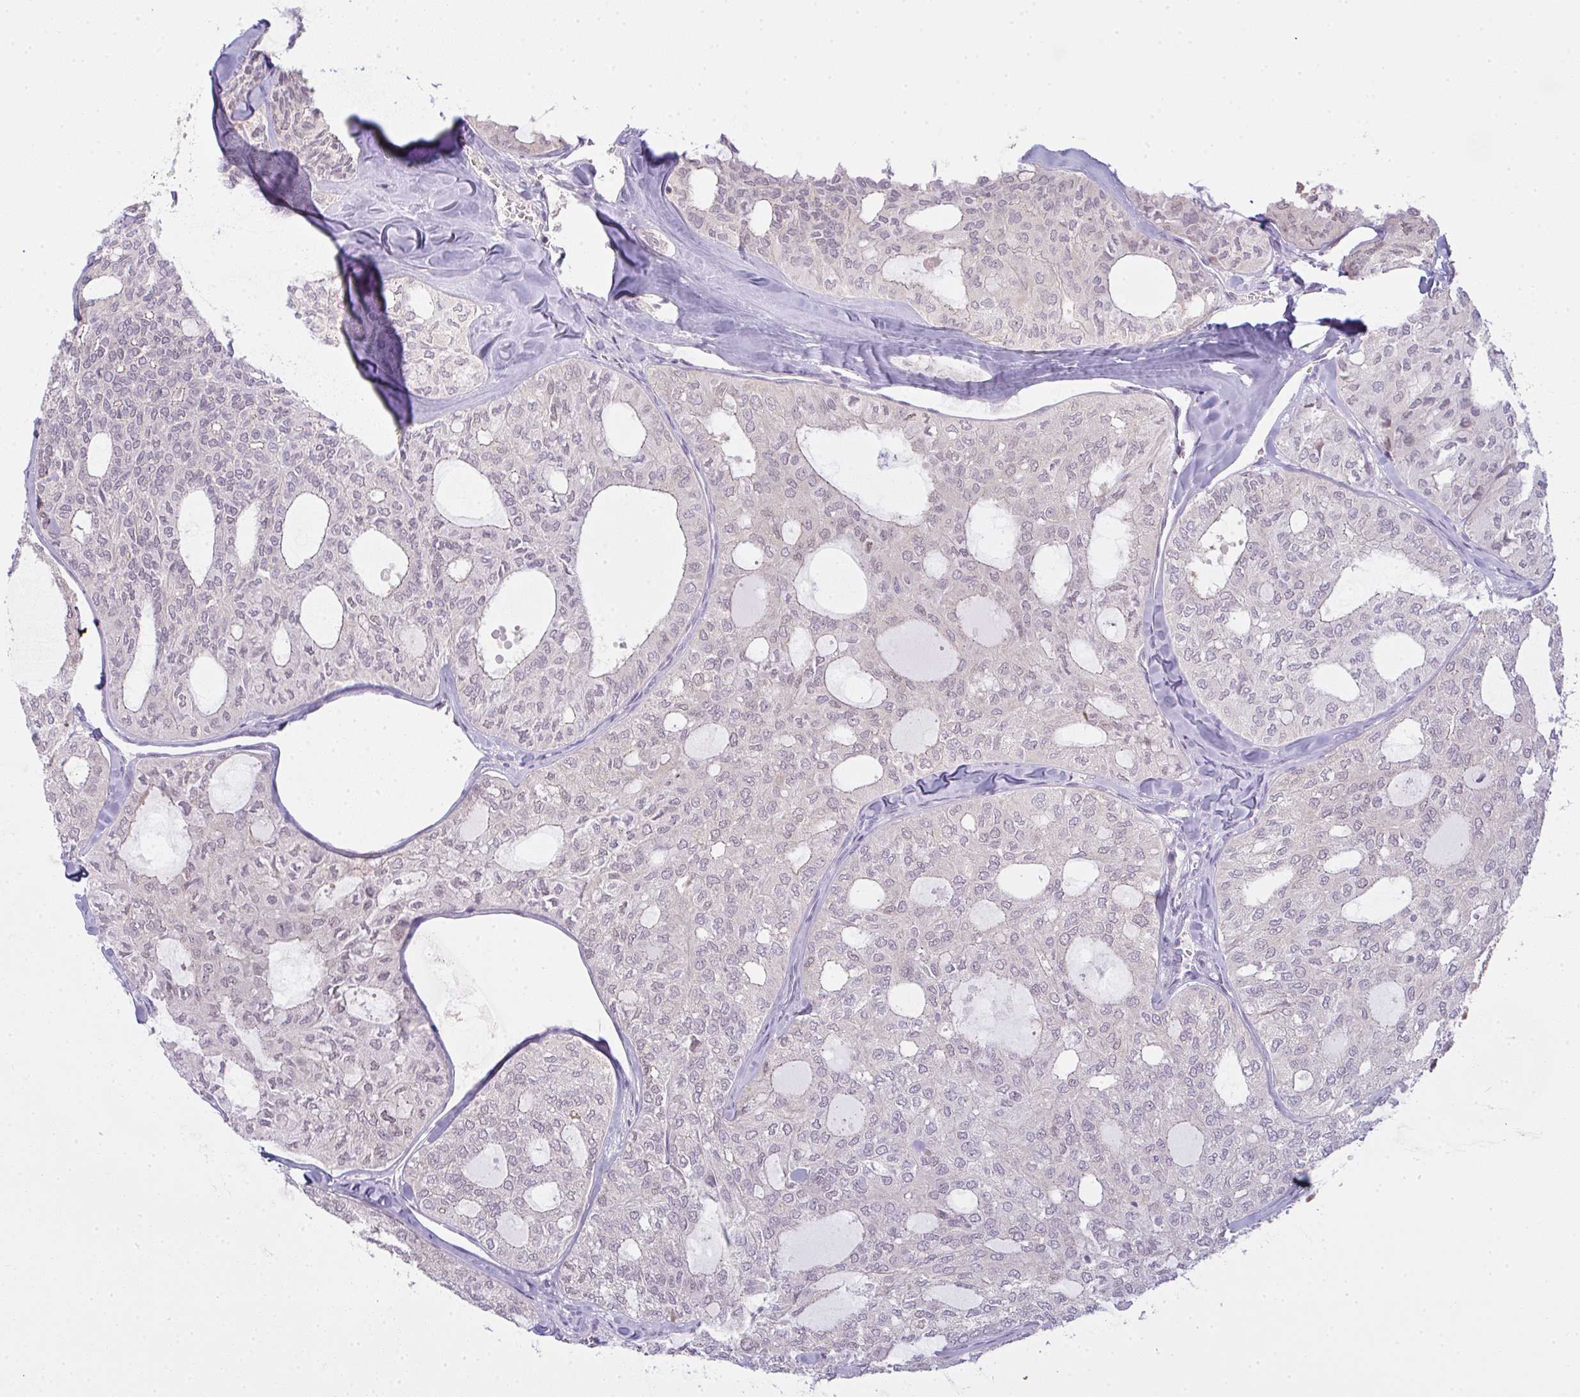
{"staining": {"intensity": "negative", "quantity": "none", "location": "none"}, "tissue": "thyroid cancer", "cell_type": "Tumor cells", "image_type": "cancer", "snomed": [{"axis": "morphology", "description": "Follicular adenoma carcinoma, NOS"}, {"axis": "topography", "description": "Thyroid gland"}], "caption": "Photomicrograph shows no protein positivity in tumor cells of follicular adenoma carcinoma (thyroid) tissue. (Stains: DAB (3,3'-diaminobenzidine) immunohistochemistry (IHC) with hematoxylin counter stain, Microscopy: brightfield microscopy at high magnification).", "gene": "CSE1L", "patient": {"sex": "male", "age": 75}}